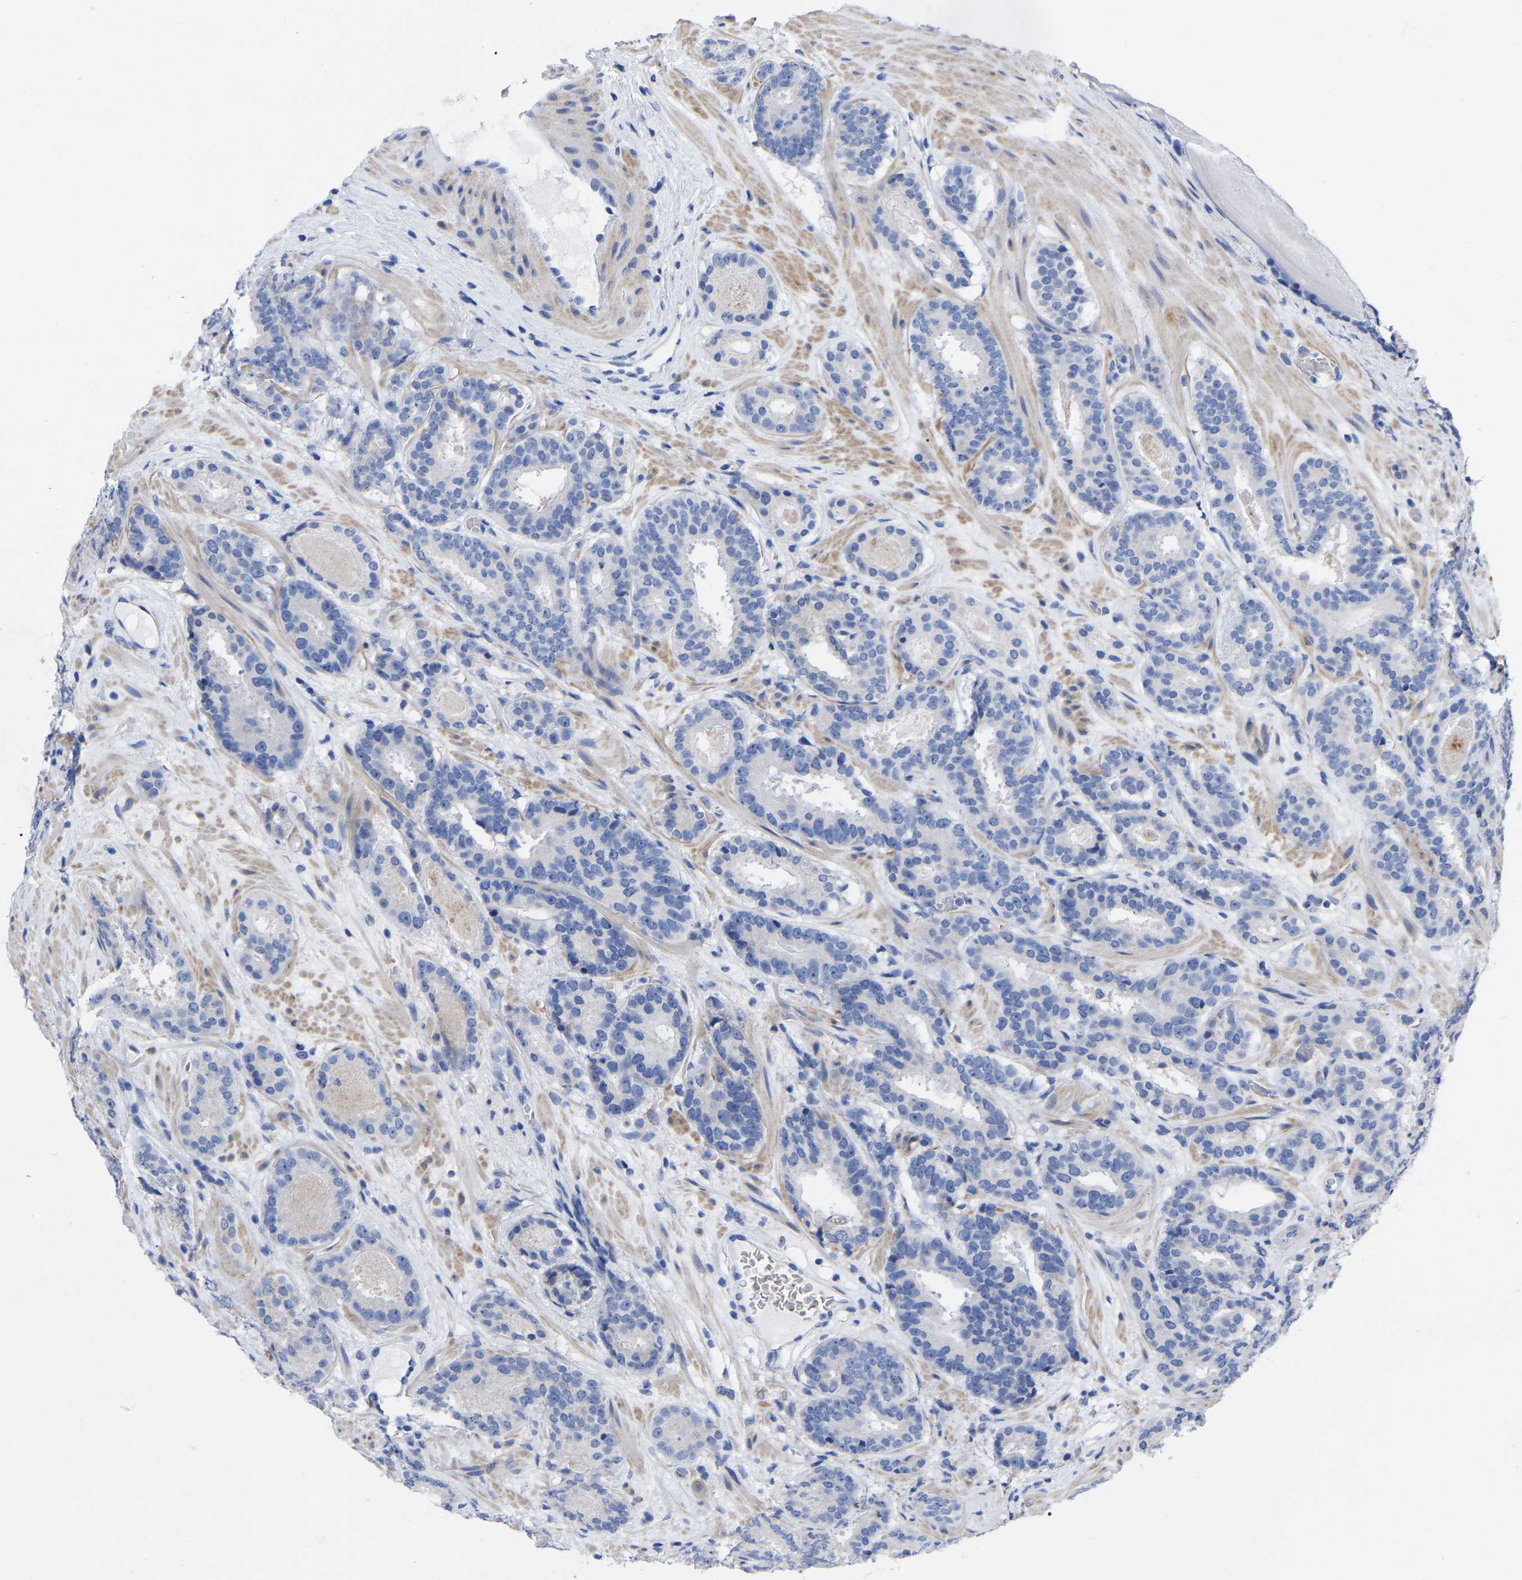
{"staining": {"intensity": "negative", "quantity": "none", "location": "none"}, "tissue": "prostate cancer", "cell_type": "Tumor cells", "image_type": "cancer", "snomed": [{"axis": "morphology", "description": "Adenocarcinoma, Low grade"}, {"axis": "topography", "description": "Prostate"}], "caption": "Immunohistochemistry (IHC) image of neoplastic tissue: prostate adenocarcinoma (low-grade) stained with DAB (3,3'-diaminobenzidine) displays no significant protein expression in tumor cells.", "gene": "GDF3", "patient": {"sex": "male", "age": 69}}